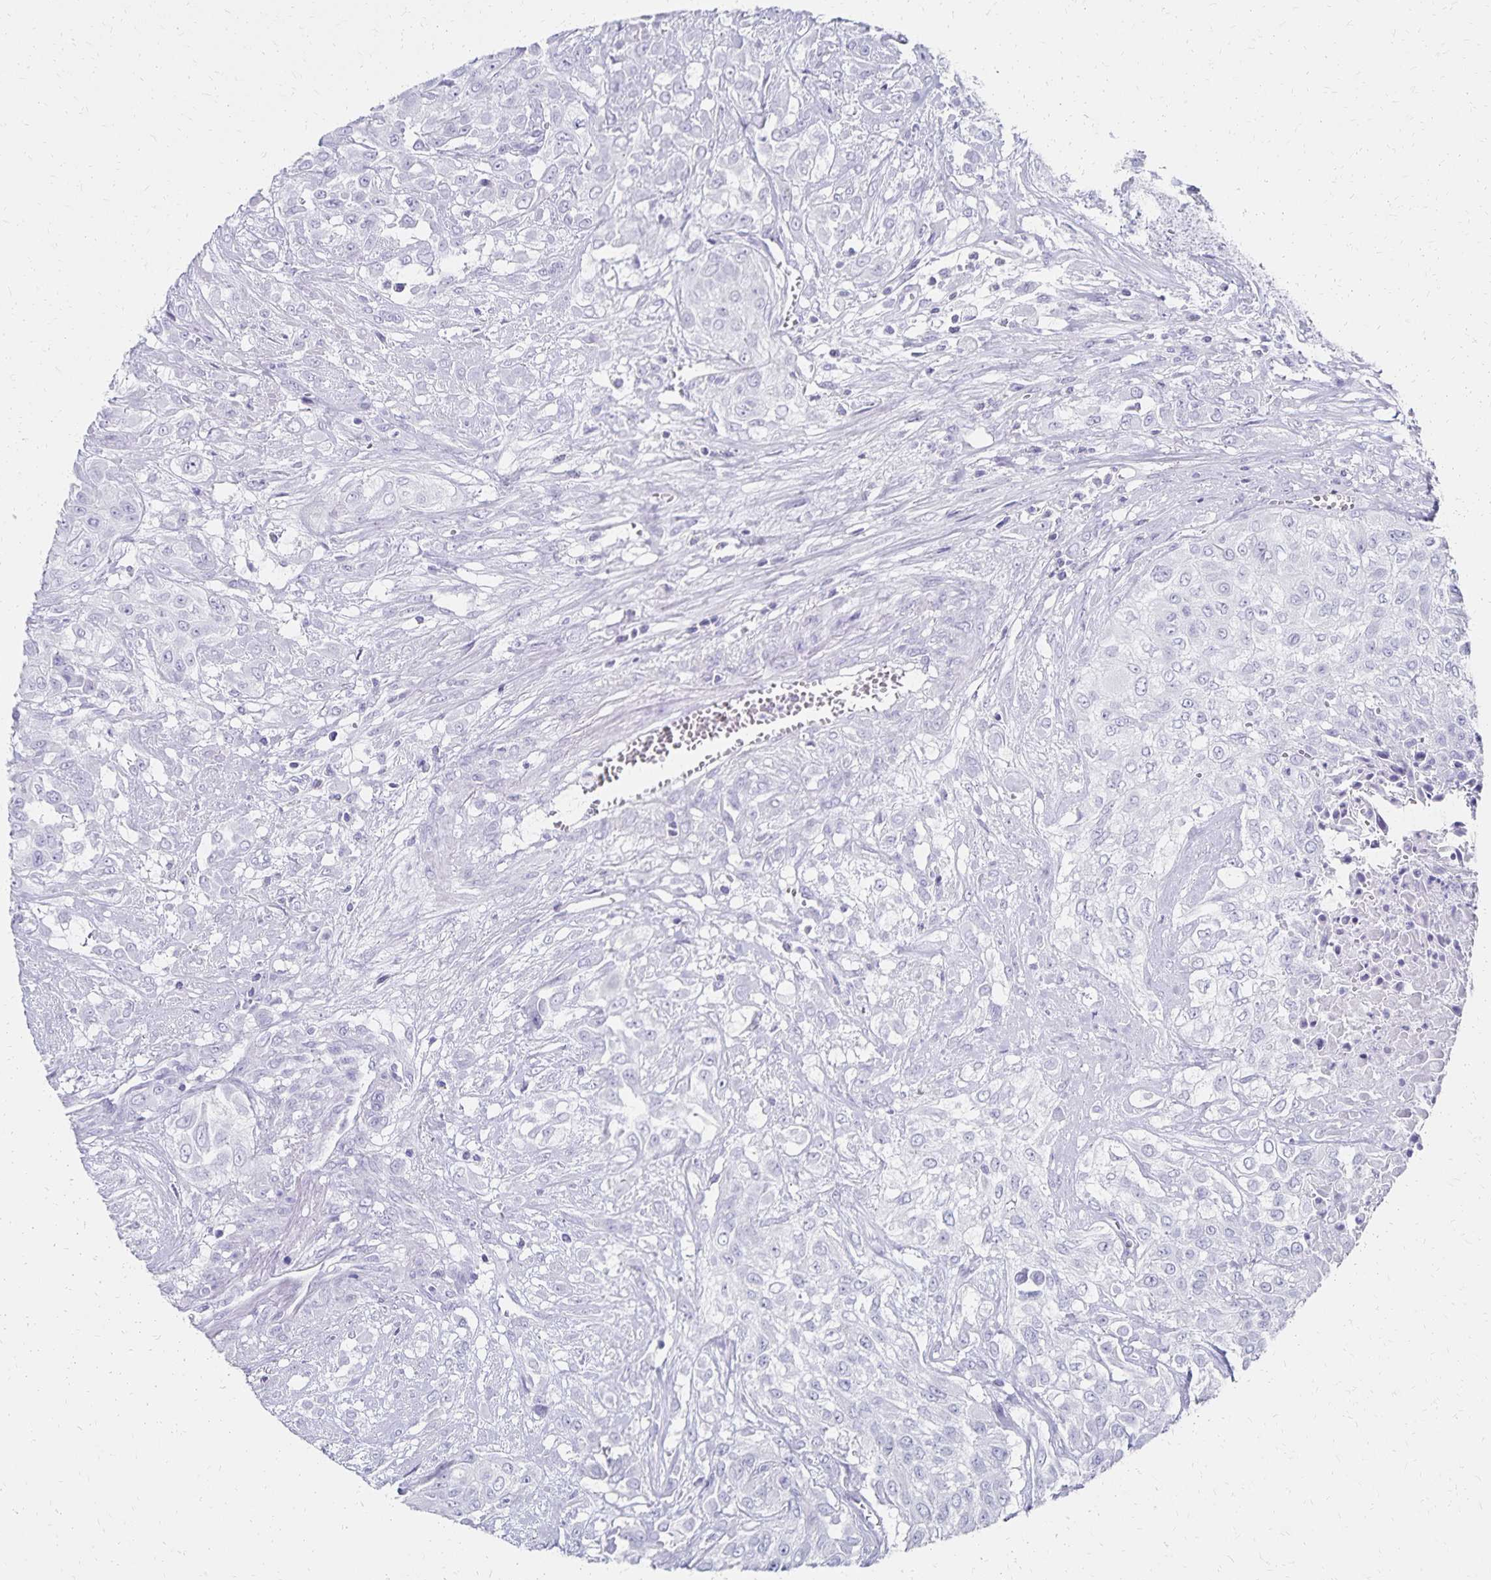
{"staining": {"intensity": "negative", "quantity": "none", "location": "none"}, "tissue": "urothelial cancer", "cell_type": "Tumor cells", "image_type": "cancer", "snomed": [{"axis": "morphology", "description": "Urothelial carcinoma, High grade"}, {"axis": "topography", "description": "Urinary bladder"}], "caption": "Immunohistochemistry image of urothelial carcinoma (high-grade) stained for a protein (brown), which displays no expression in tumor cells.", "gene": "GIP", "patient": {"sex": "male", "age": 57}}